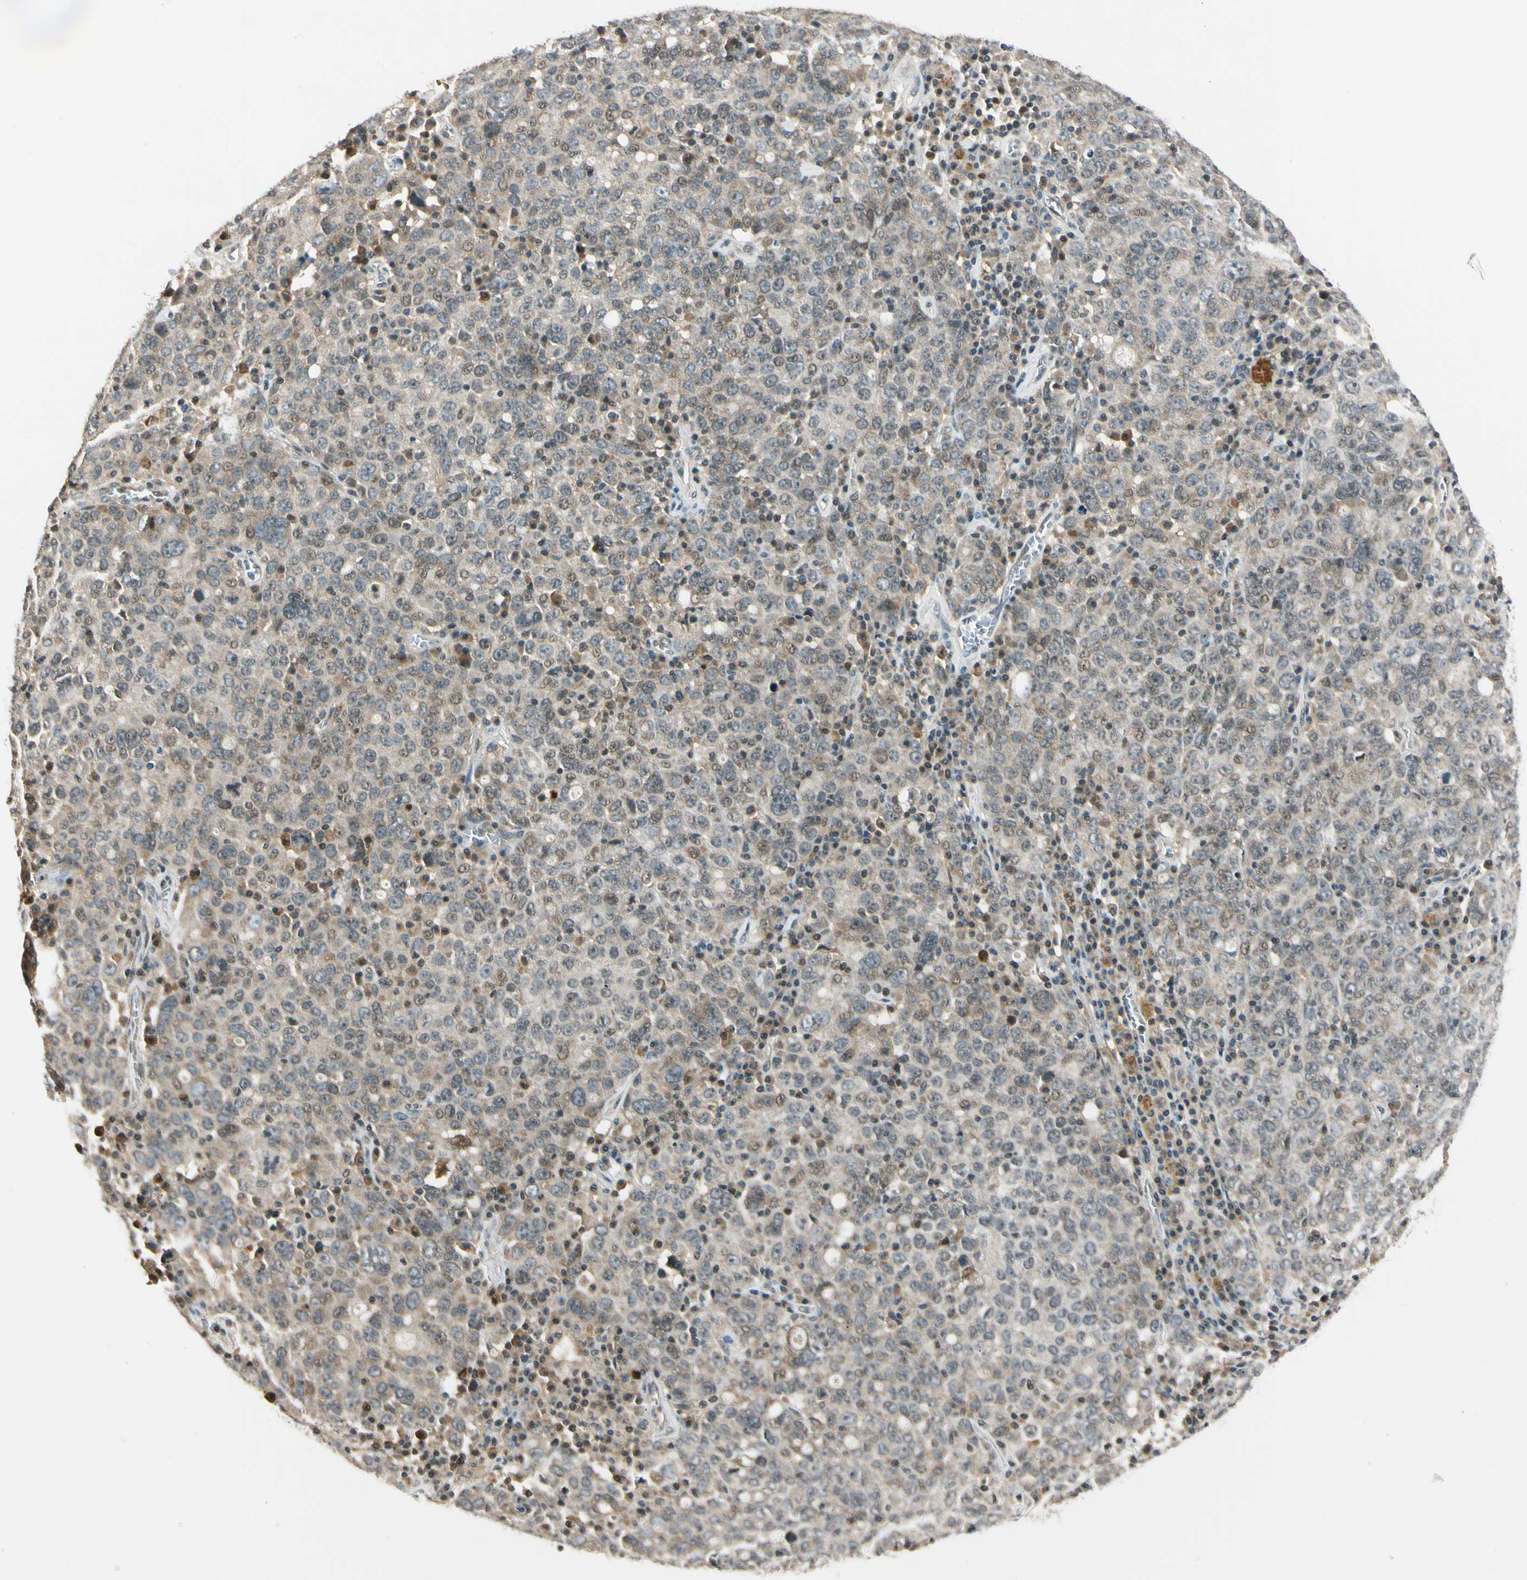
{"staining": {"intensity": "weak", "quantity": "25%-75%", "location": "cytoplasmic/membranous,nuclear"}, "tissue": "ovarian cancer", "cell_type": "Tumor cells", "image_type": "cancer", "snomed": [{"axis": "morphology", "description": "Carcinoma, endometroid"}, {"axis": "topography", "description": "Ovary"}], "caption": "Immunohistochemistry of ovarian cancer (endometroid carcinoma) exhibits low levels of weak cytoplasmic/membranous and nuclear positivity in approximately 25%-75% of tumor cells.", "gene": "ZSCAN12", "patient": {"sex": "female", "age": 62}}